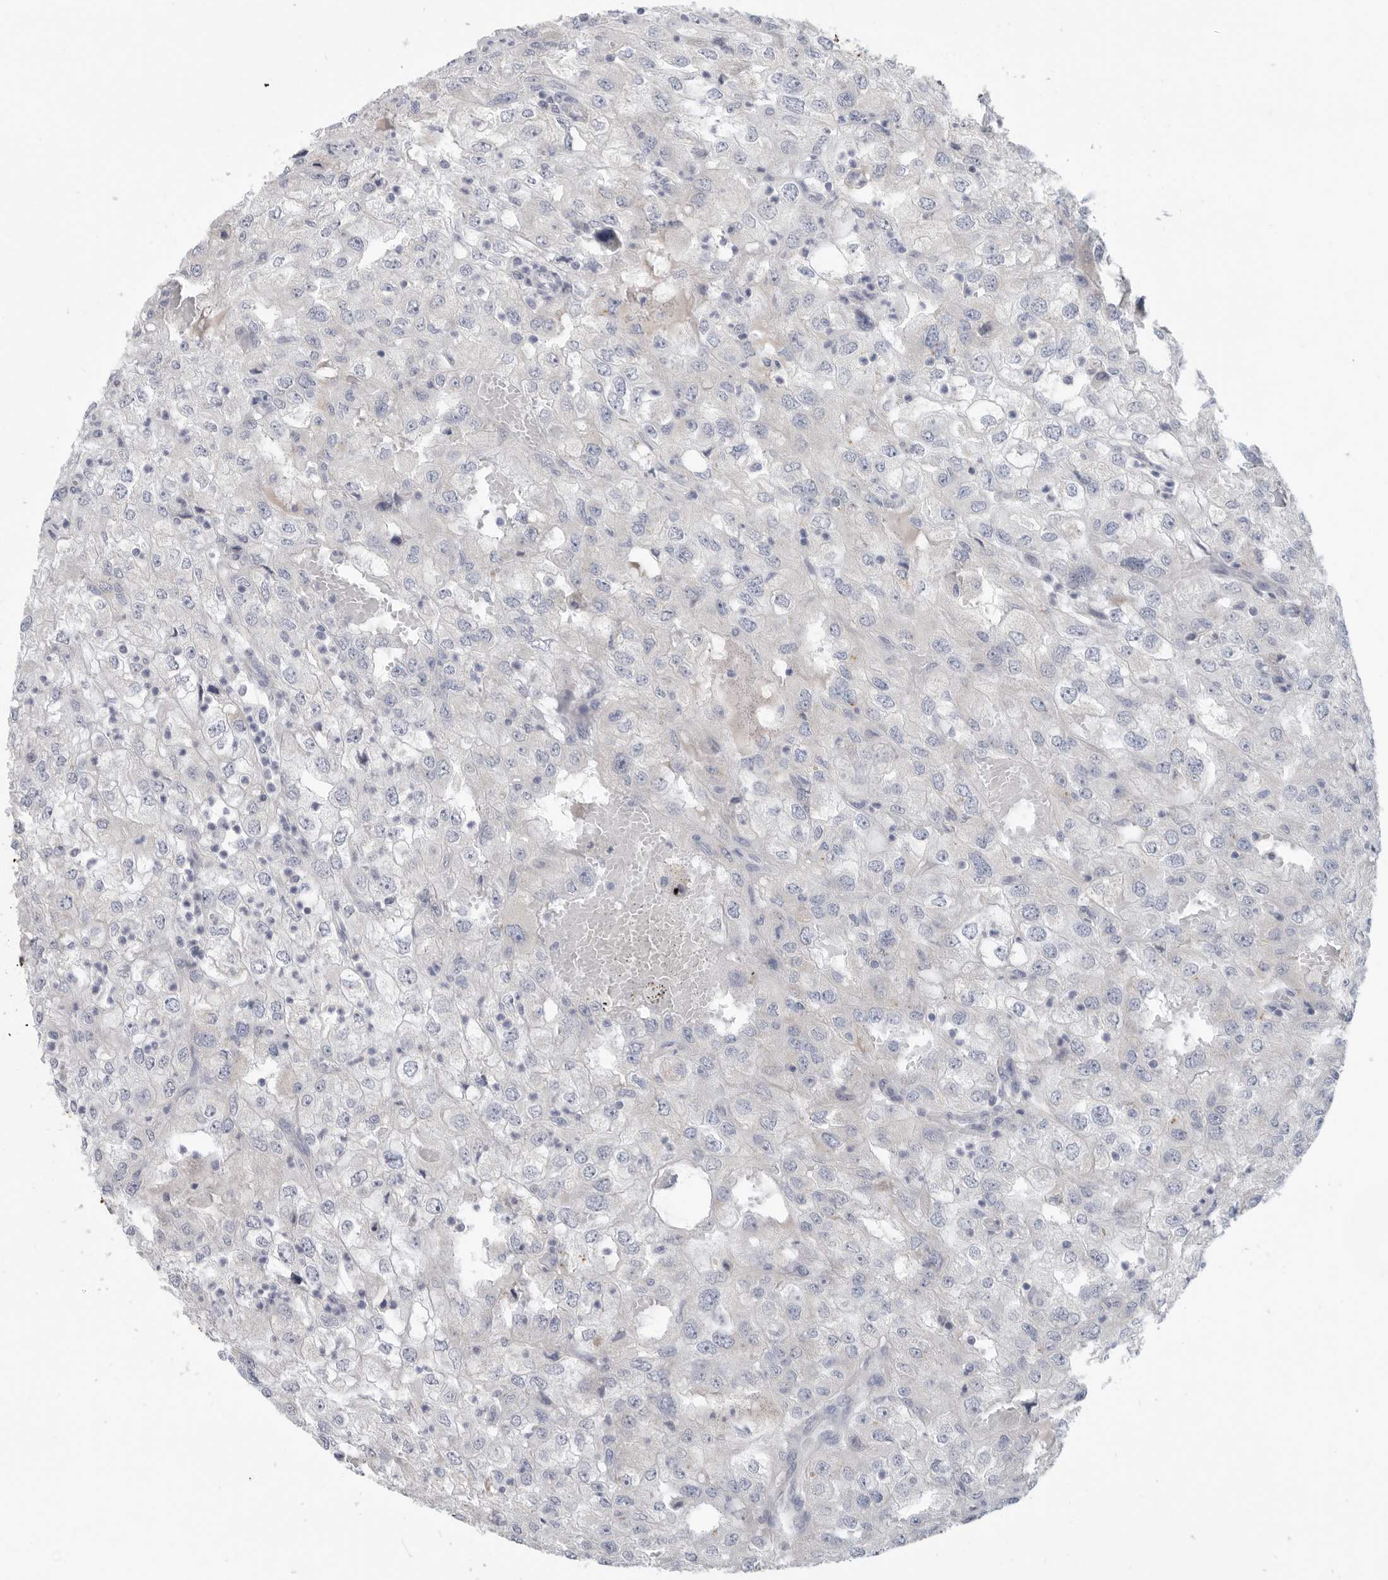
{"staining": {"intensity": "negative", "quantity": "none", "location": "none"}, "tissue": "renal cancer", "cell_type": "Tumor cells", "image_type": "cancer", "snomed": [{"axis": "morphology", "description": "Adenocarcinoma, NOS"}, {"axis": "topography", "description": "Kidney"}], "caption": "Immunohistochemistry of adenocarcinoma (renal) shows no staining in tumor cells. (Immunohistochemistry, brightfield microscopy, high magnification).", "gene": "MTFR1L", "patient": {"sex": "female", "age": 54}}